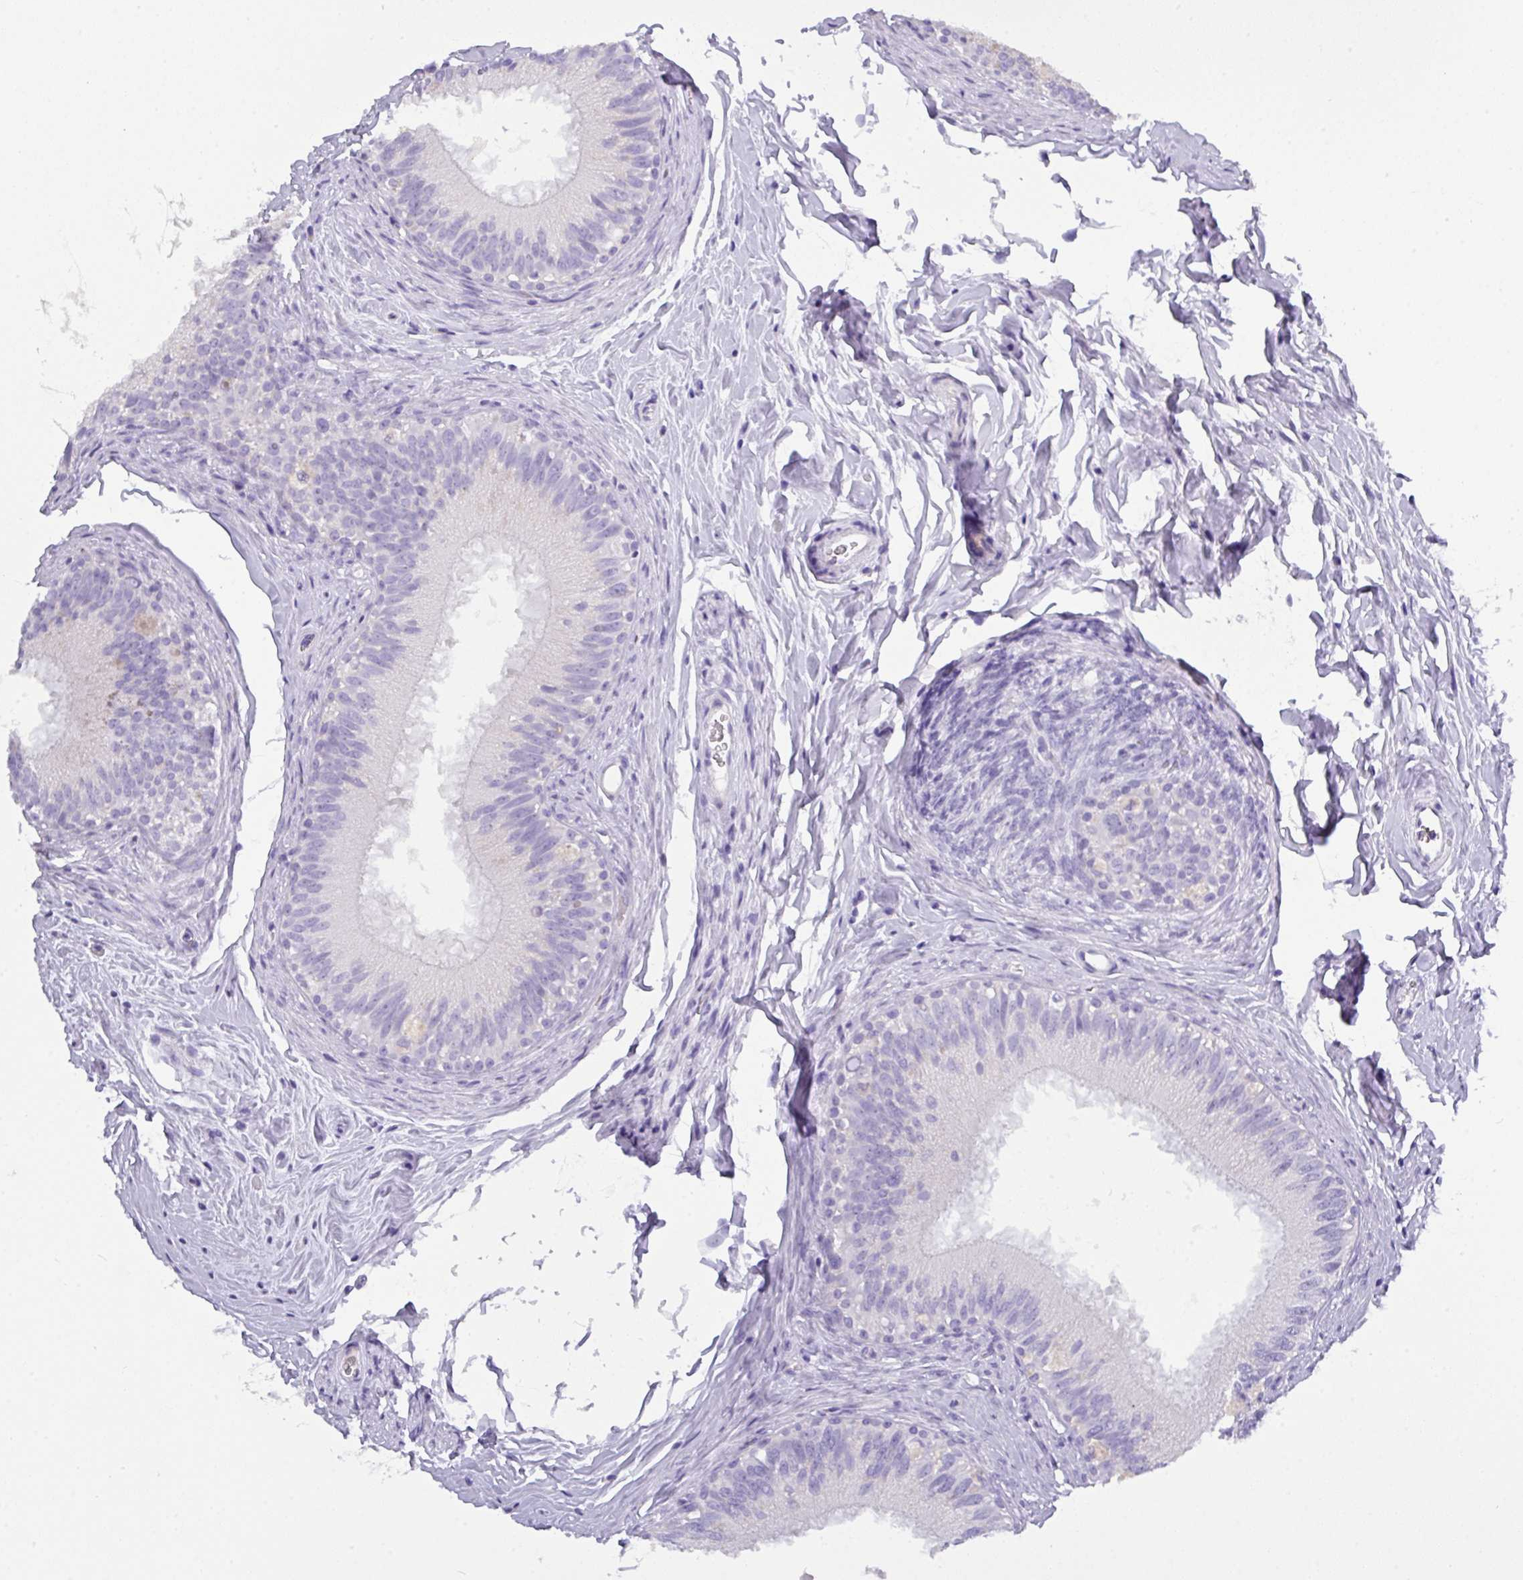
{"staining": {"intensity": "negative", "quantity": "none", "location": "none"}, "tissue": "epididymis", "cell_type": "Glandular cells", "image_type": "normal", "snomed": [{"axis": "morphology", "description": "Normal tissue, NOS"}, {"axis": "topography", "description": "Epididymis"}], "caption": "Human epididymis stained for a protein using immunohistochemistry (IHC) exhibits no staining in glandular cells.", "gene": "MRM2", "patient": {"sex": "male", "age": 38}}